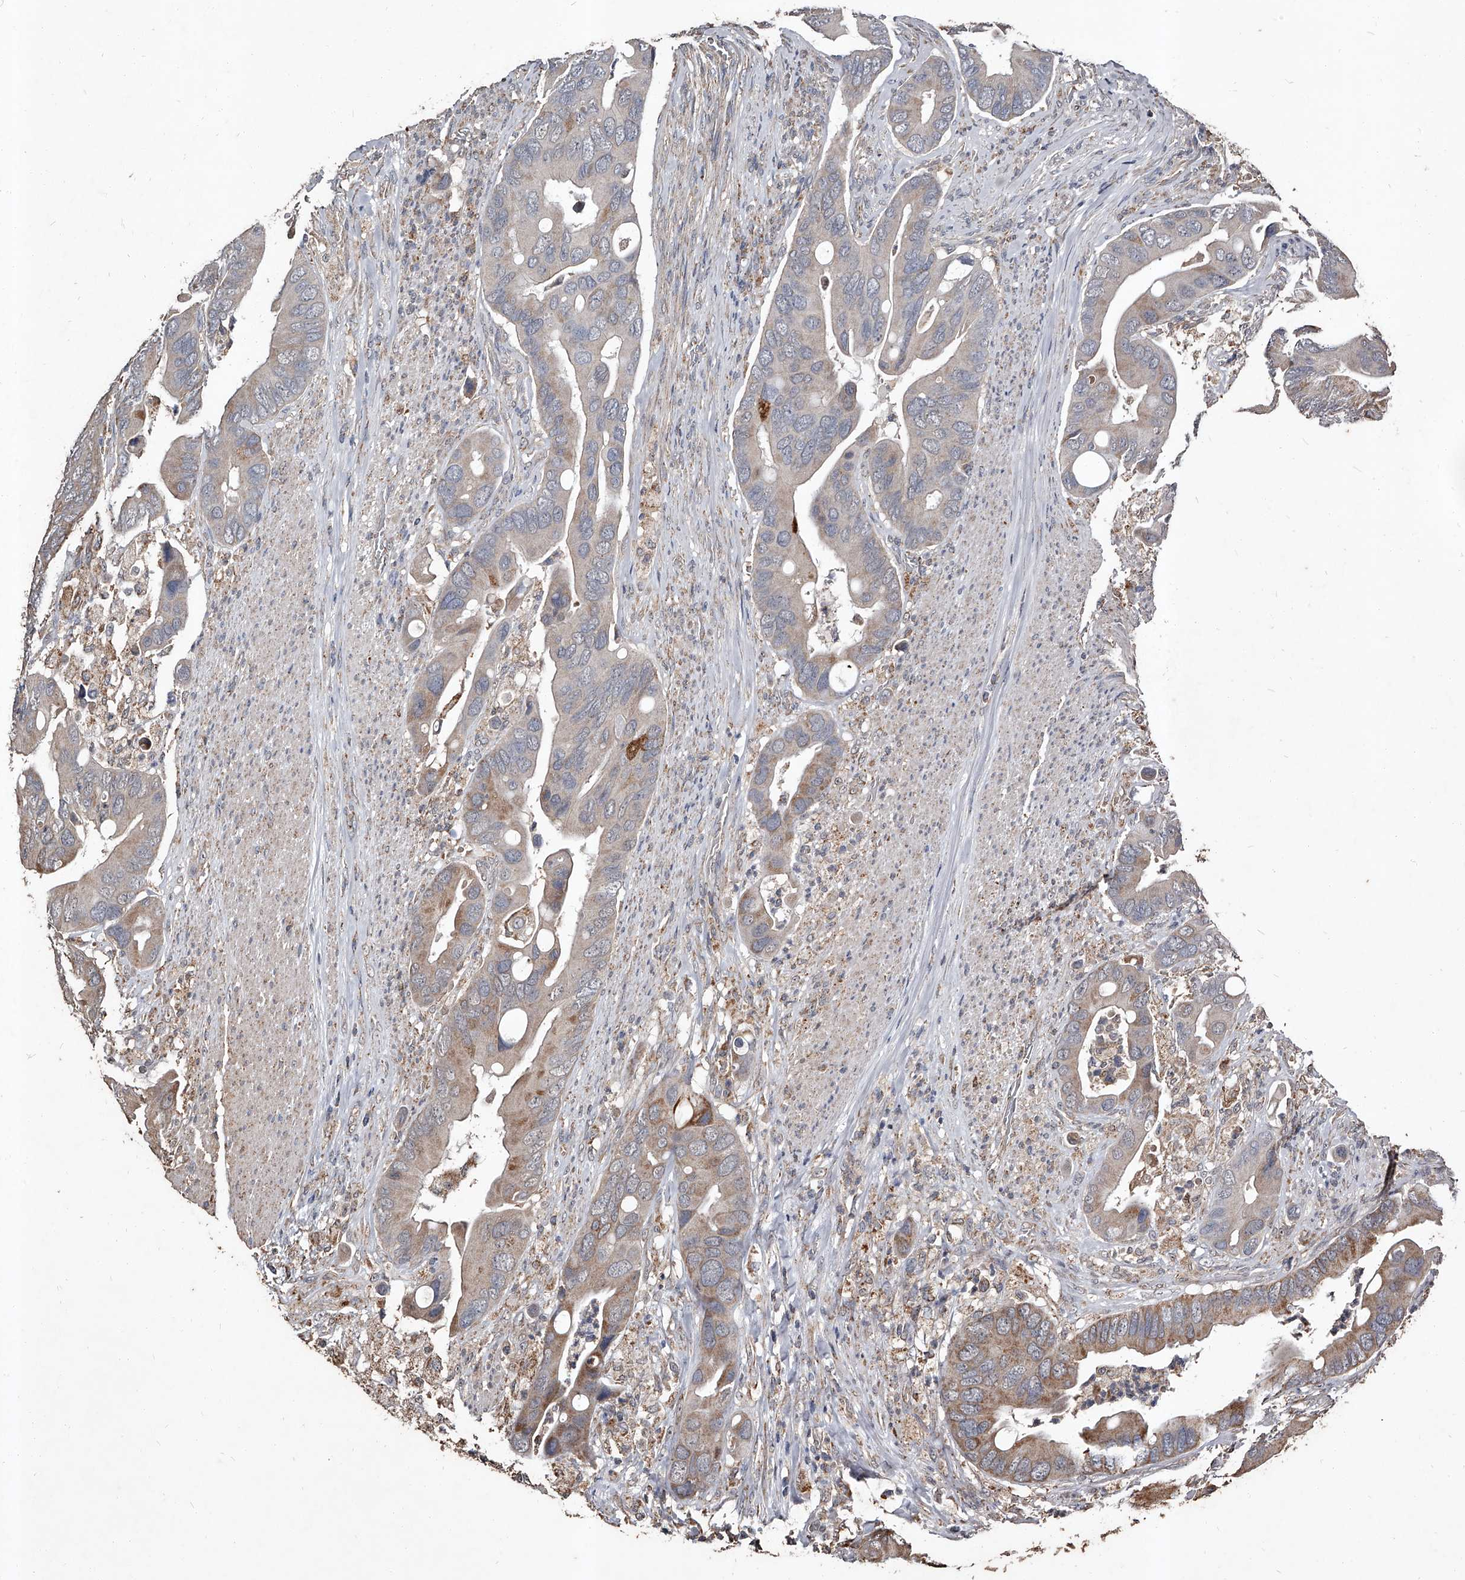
{"staining": {"intensity": "moderate", "quantity": "<25%", "location": "cytoplasmic/membranous"}, "tissue": "colorectal cancer", "cell_type": "Tumor cells", "image_type": "cancer", "snomed": [{"axis": "morphology", "description": "Adenocarcinoma, NOS"}, {"axis": "topography", "description": "Rectum"}], "caption": "Brown immunohistochemical staining in adenocarcinoma (colorectal) demonstrates moderate cytoplasmic/membranous expression in approximately <25% of tumor cells. (Stains: DAB in brown, nuclei in blue, Microscopy: brightfield microscopy at high magnification).", "gene": "GPR183", "patient": {"sex": "female", "age": 57}}